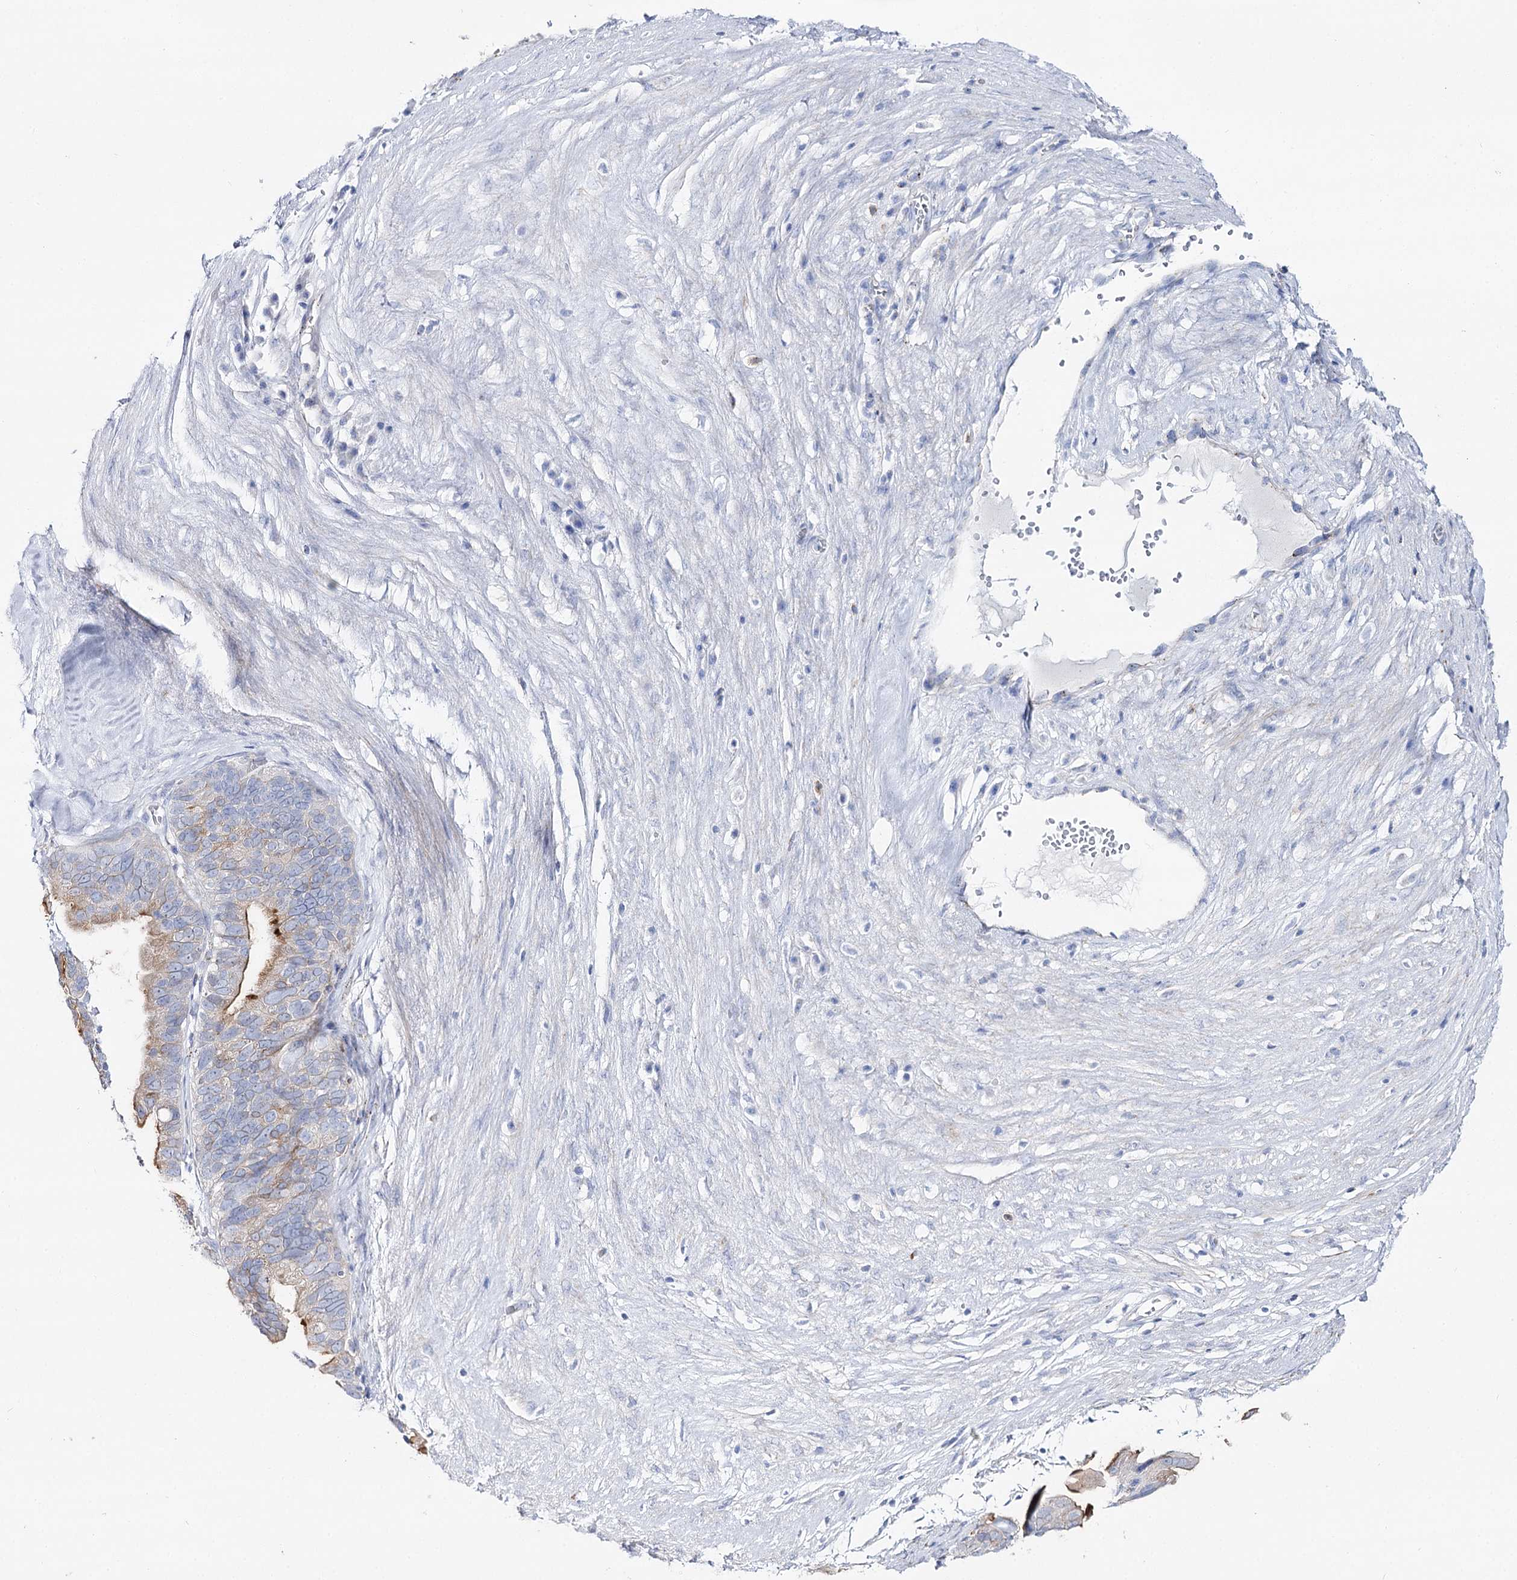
{"staining": {"intensity": "weak", "quantity": "25%-75%", "location": "cytoplasmic/membranous"}, "tissue": "ovarian cancer", "cell_type": "Tumor cells", "image_type": "cancer", "snomed": [{"axis": "morphology", "description": "Cystadenocarcinoma, serous, NOS"}, {"axis": "topography", "description": "Ovary"}], "caption": "Brown immunohistochemical staining in ovarian cancer demonstrates weak cytoplasmic/membranous positivity in approximately 25%-75% of tumor cells. The staining is performed using DAB (3,3'-diaminobenzidine) brown chromogen to label protein expression. The nuclei are counter-stained blue using hematoxylin.", "gene": "SLC3A1", "patient": {"sex": "female", "age": 56}}